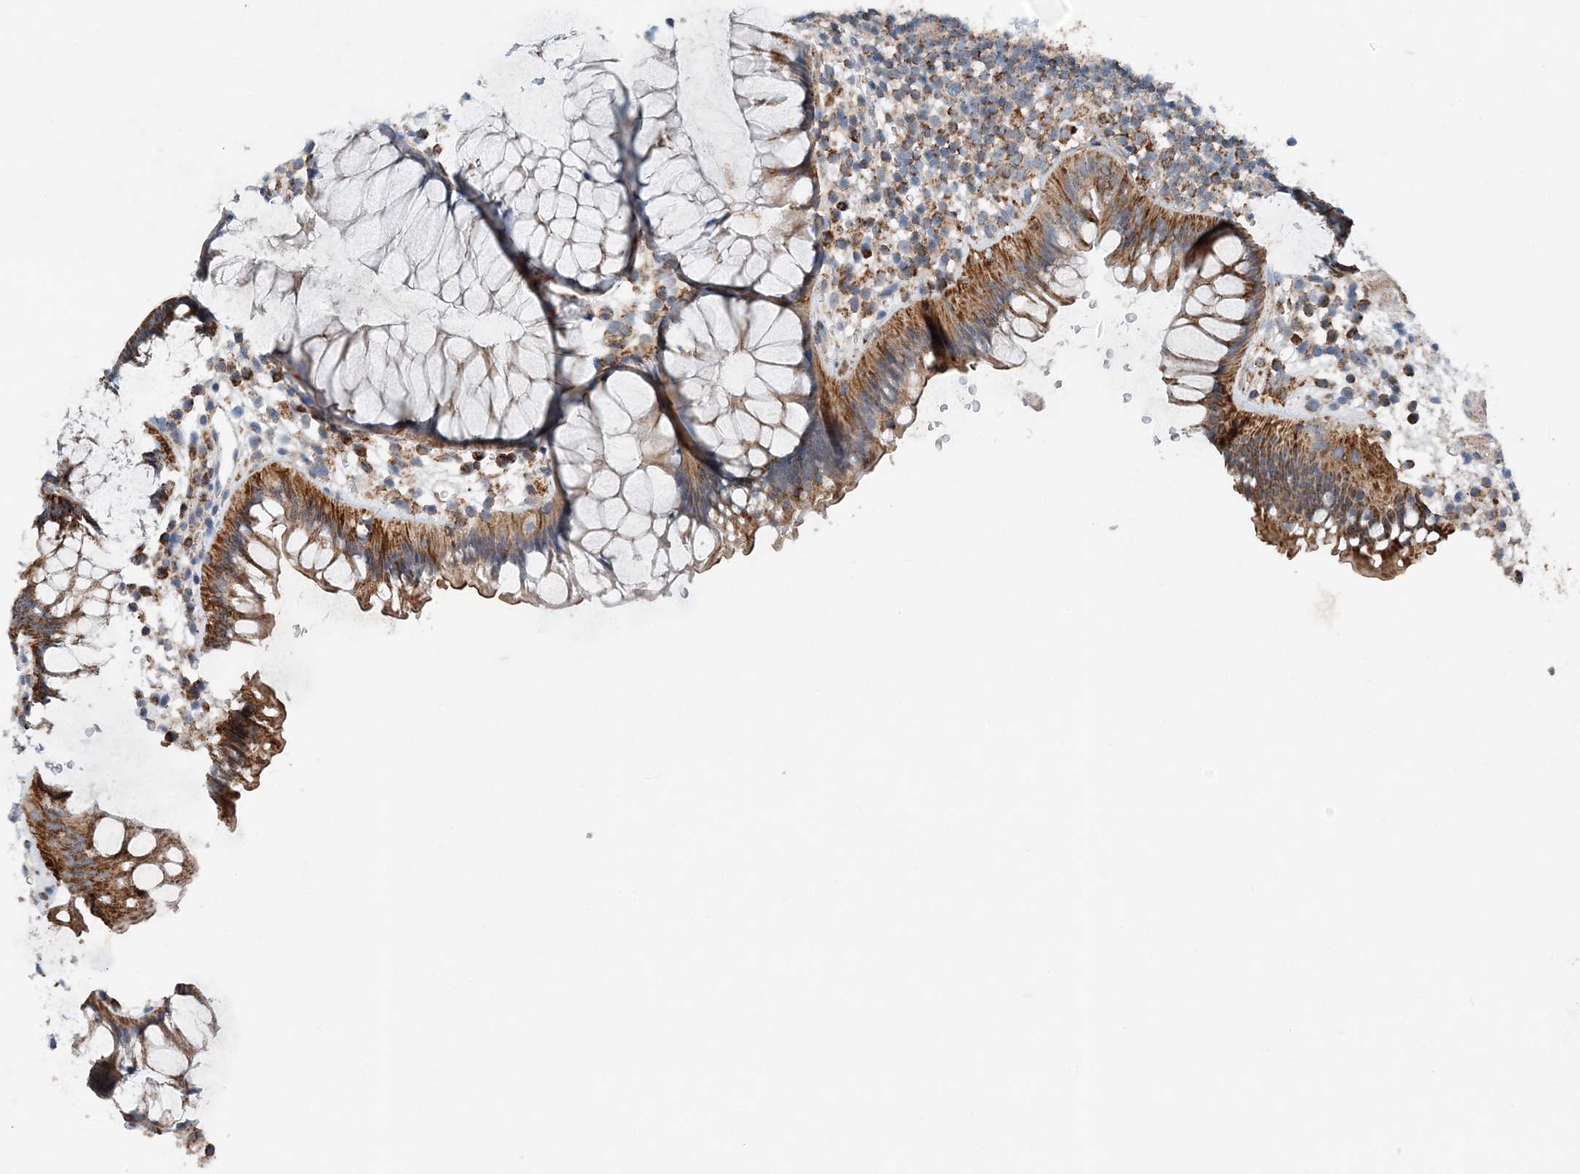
{"staining": {"intensity": "strong", "quantity": ">75%", "location": "cytoplasmic/membranous"}, "tissue": "rectum", "cell_type": "Glandular cells", "image_type": "normal", "snomed": [{"axis": "morphology", "description": "Normal tissue, NOS"}, {"axis": "topography", "description": "Rectum"}], "caption": "This image displays IHC staining of benign rectum, with high strong cytoplasmic/membranous staining in about >75% of glandular cells.", "gene": "SPRY2", "patient": {"sex": "male", "age": 51}}